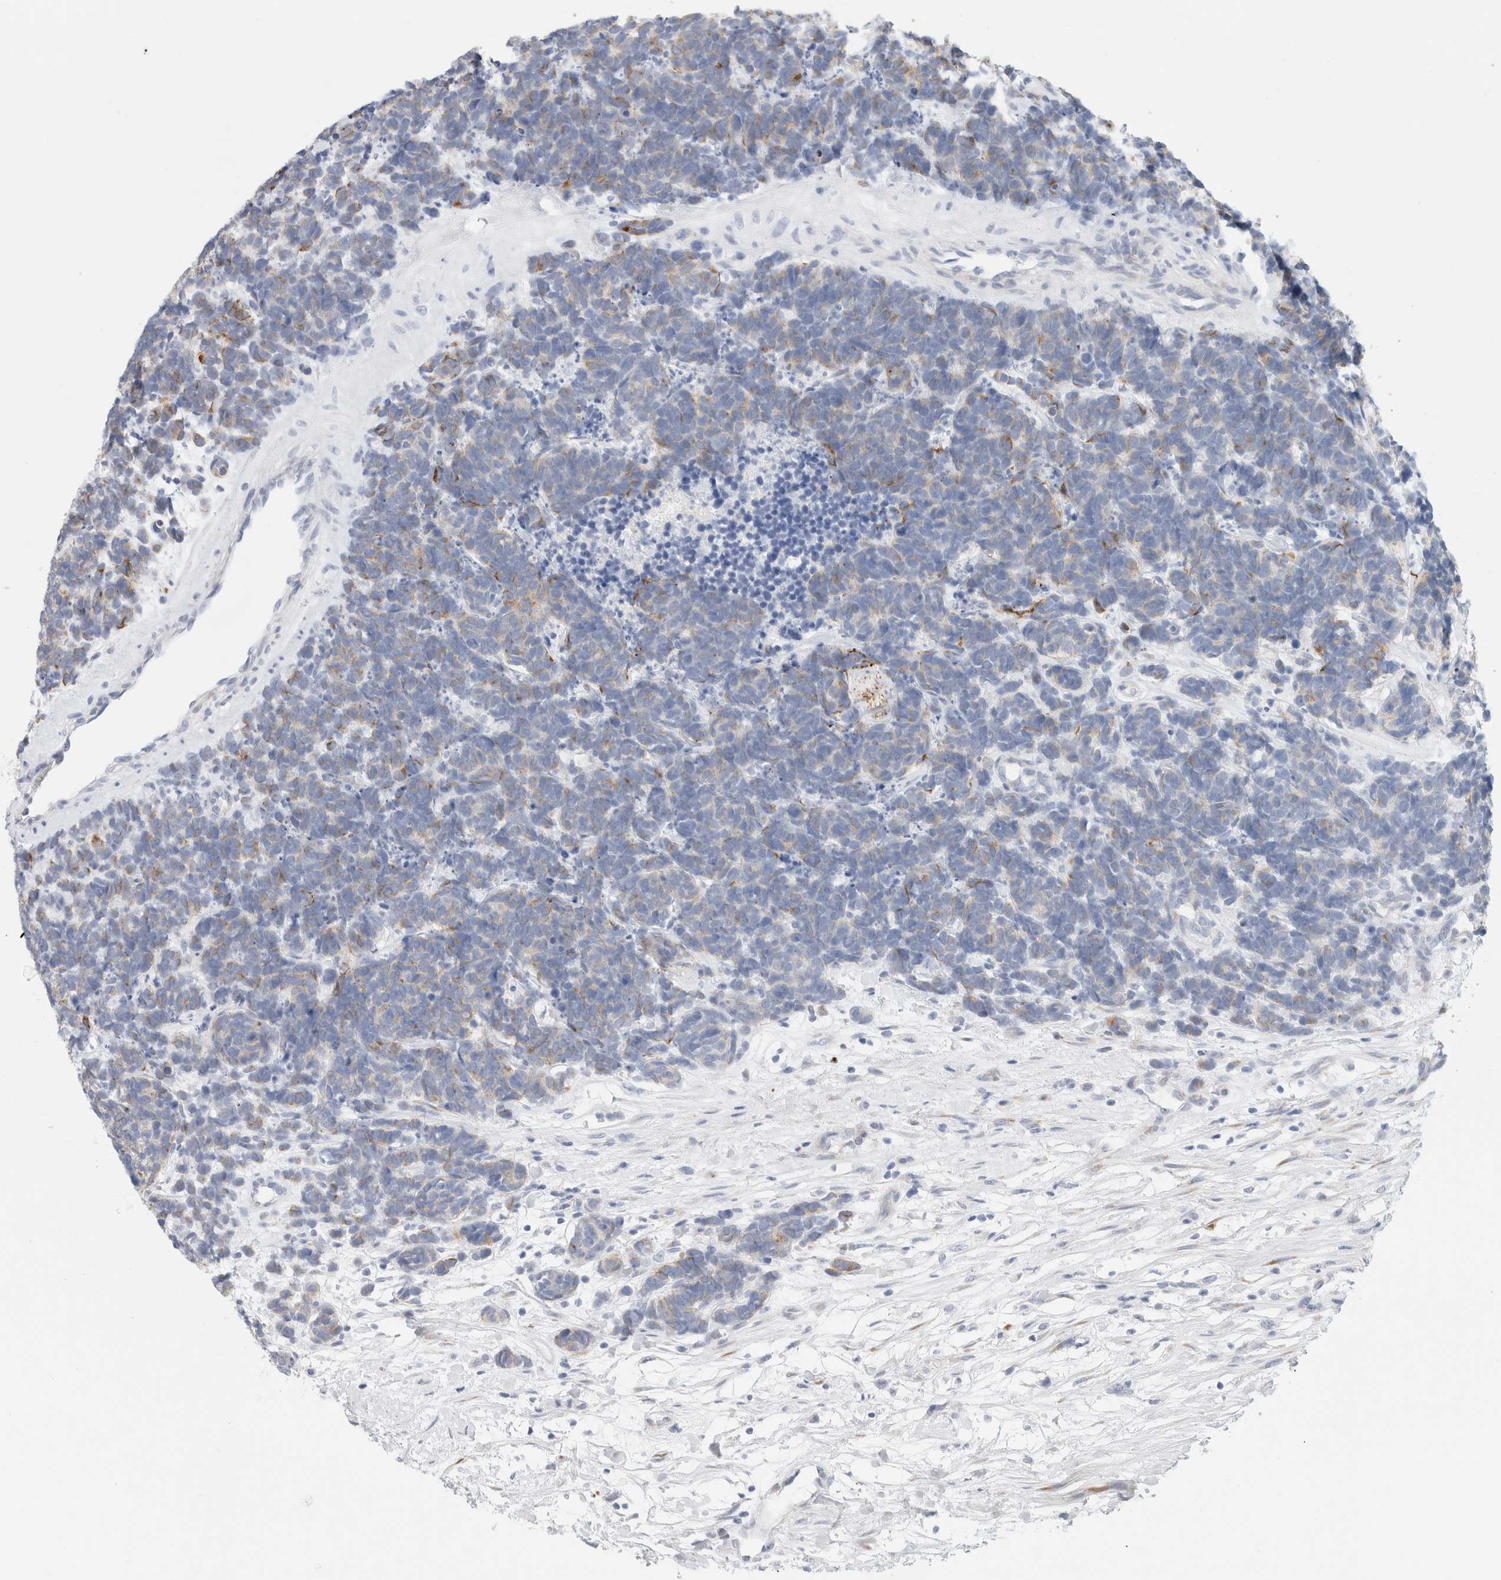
{"staining": {"intensity": "weak", "quantity": "25%-75%", "location": "cytoplasmic/membranous"}, "tissue": "carcinoid", "cell_type": "Tumor cells", "image_type": "cancer", "snomed": [{"axis": "morphology", "description": "Carcinoma, NOS"}, {"axis": "morphology", "description": "Carcinoid, malignant, NOS"}, {"axis": "topography", "description": "Urinary bladder"}], "caption": "High-magnification brightfield microscopy of carcinoid (malignant) stained with DAB (3,3'-diaminobenzidine) (brown) and counterstained with hematoxylin (blue). tumor cells exhibit weak cytoplasmic/membranous expression is present in approximately25%-75% of cells.", "gene": "RTN4", "patient": {"sex": "male", "age": 57}}